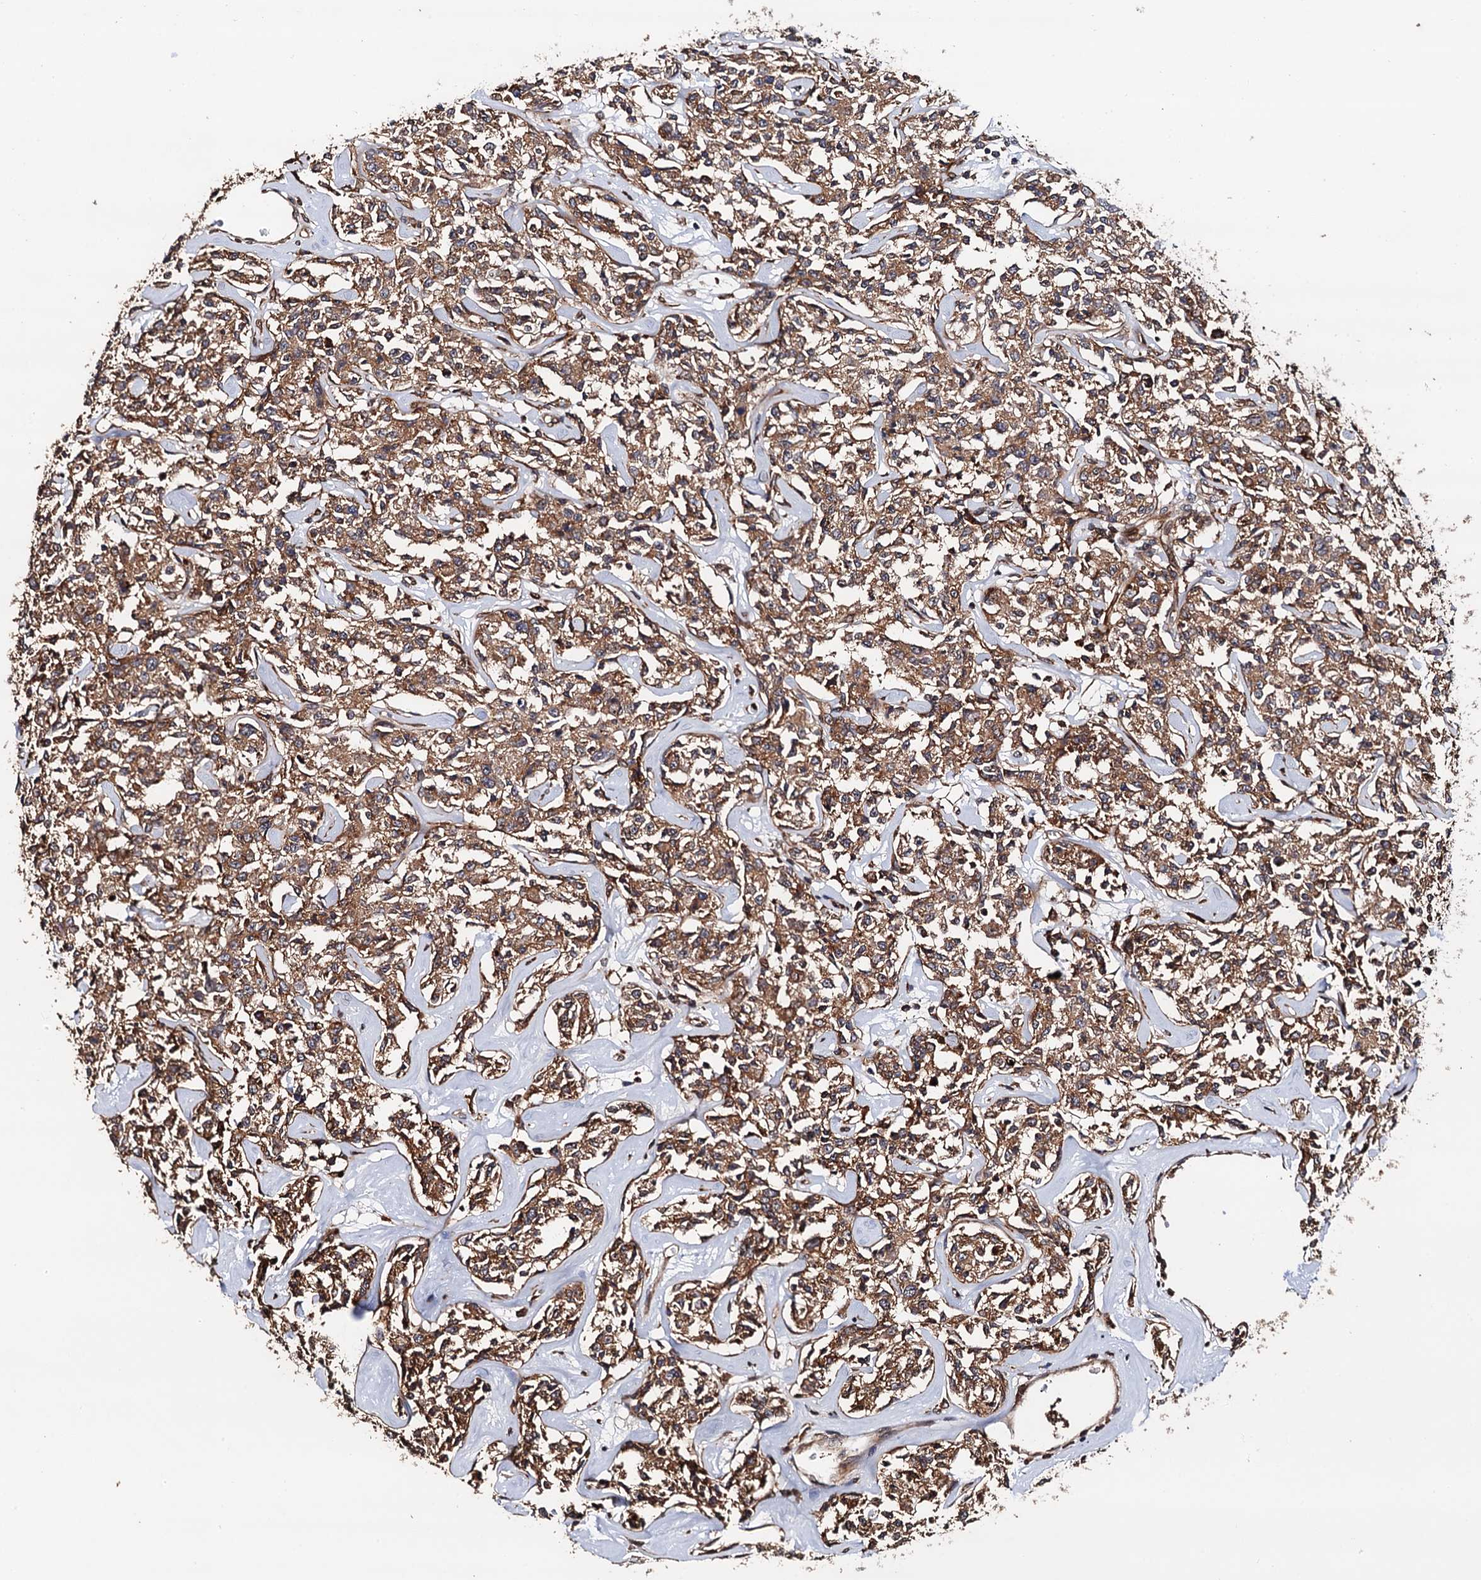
{"staining": {"intensity": "moderate", "quantity": ">75%", "location": "cytoplasmic/membranous"}, "tissue": "lymphoma", "cell_type": "Tumor cells", "image_type": "cancer", "snomed": [{"axis": "morphology", "description": "Malignant lymphoma, non-Hodgkin's type, Low grade"}, {"axis": "topography", "description": "Small intestine"}], "caption": "Tumor cells exhibit medium levels of moderate cytoplasmic/membranous expression in about >75% of cells in human malignant lymphoma, non-Hodgkin's type (low-grade).", "gene": "BORA", "patient": {"sex": "female", "age": 59}}